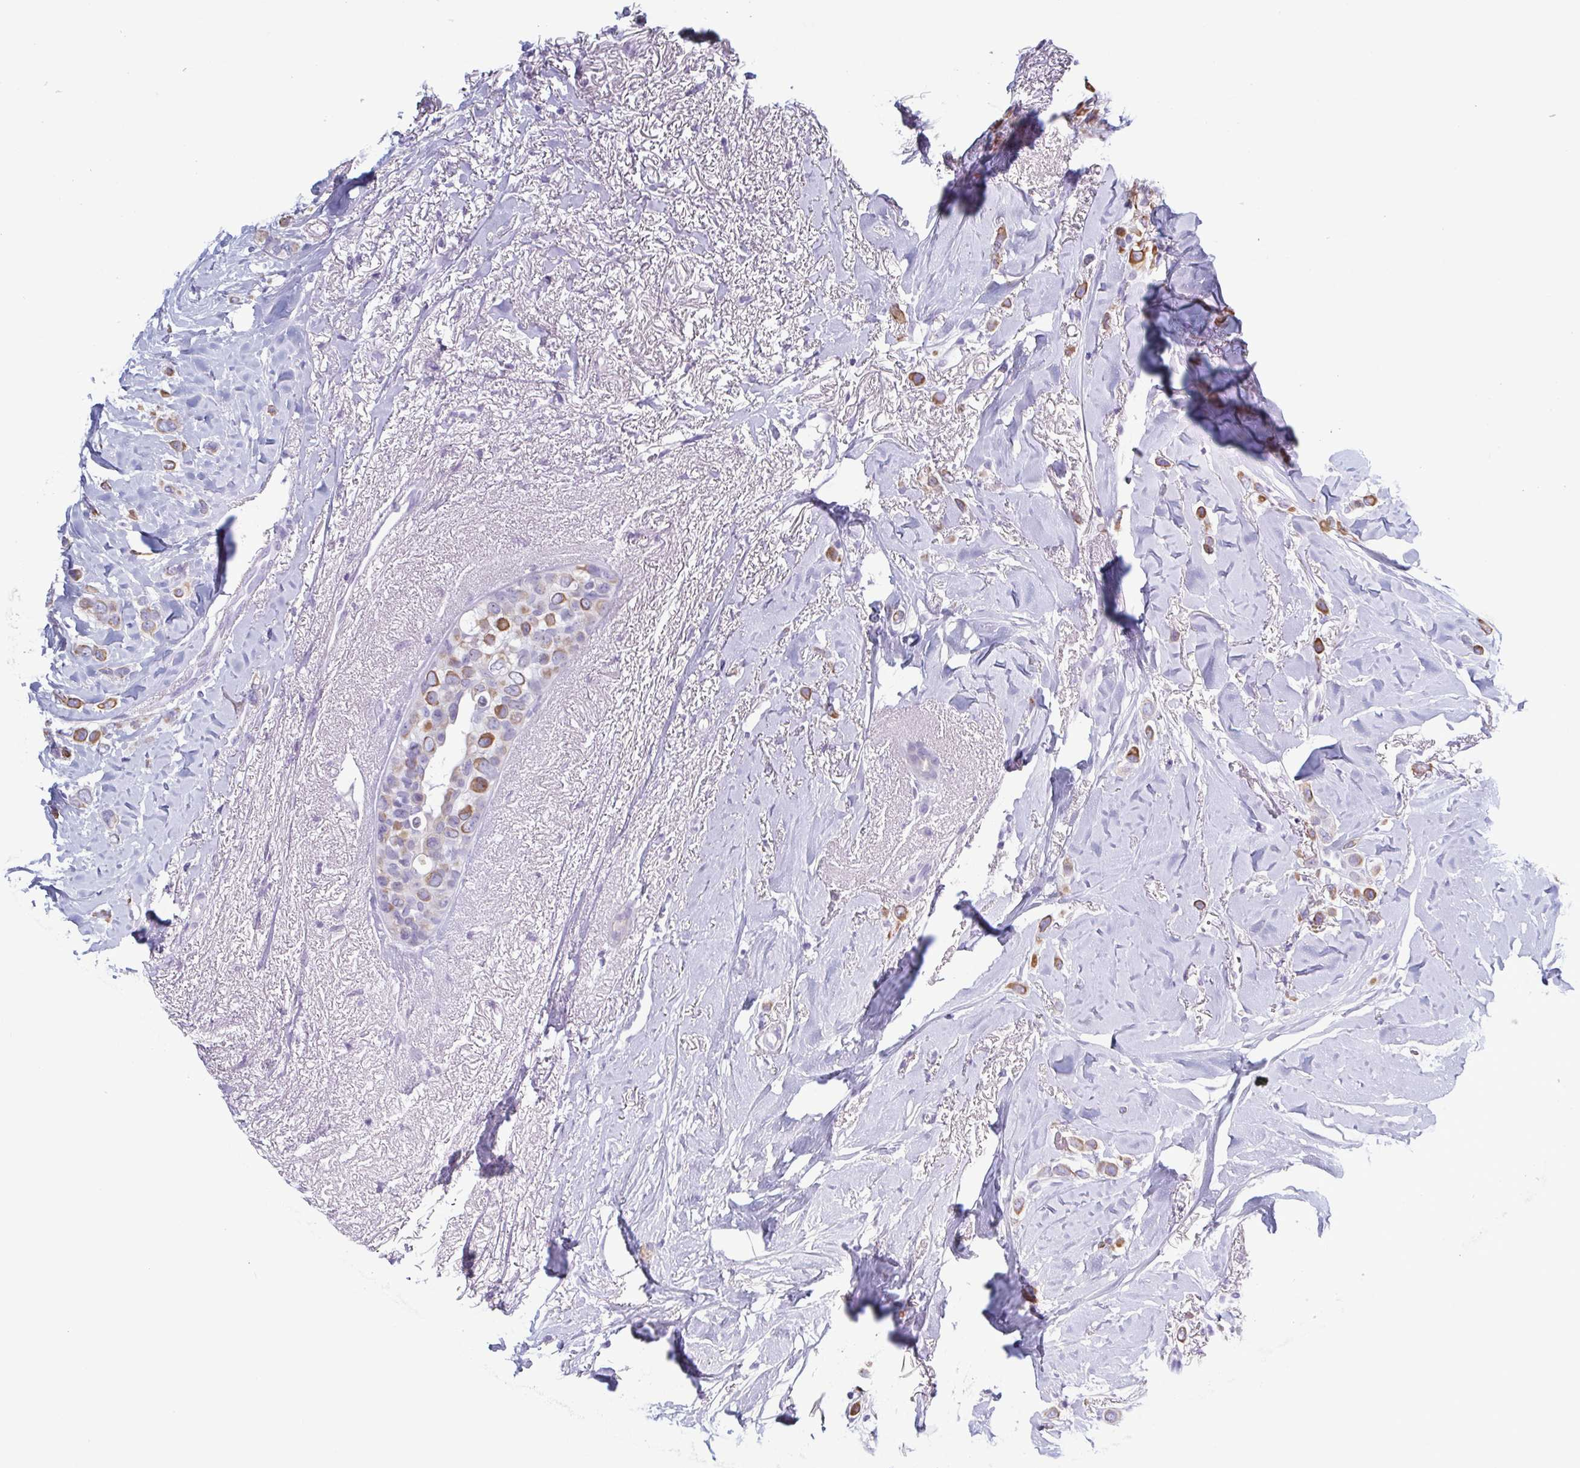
{"staining": {"intensity": "moderate", "quantity": "25%-75%", "location": "cytoplasmic/membranous"}, "tissue": "breast cancer", "cell_type": "Tumor cells", "image_type": "cancer", "snomed": [{"axis": "morphology", "description": "Lobular carcinoma"}, {"axis": "topography", "description": "Breast"}], "caption": "Breast cancer (lobular carcinoma) stained with a protein marker reveals moderate staining in tumor cells.", "gene": "KRT10", "patient": {"sex": "female", "age": 66}}